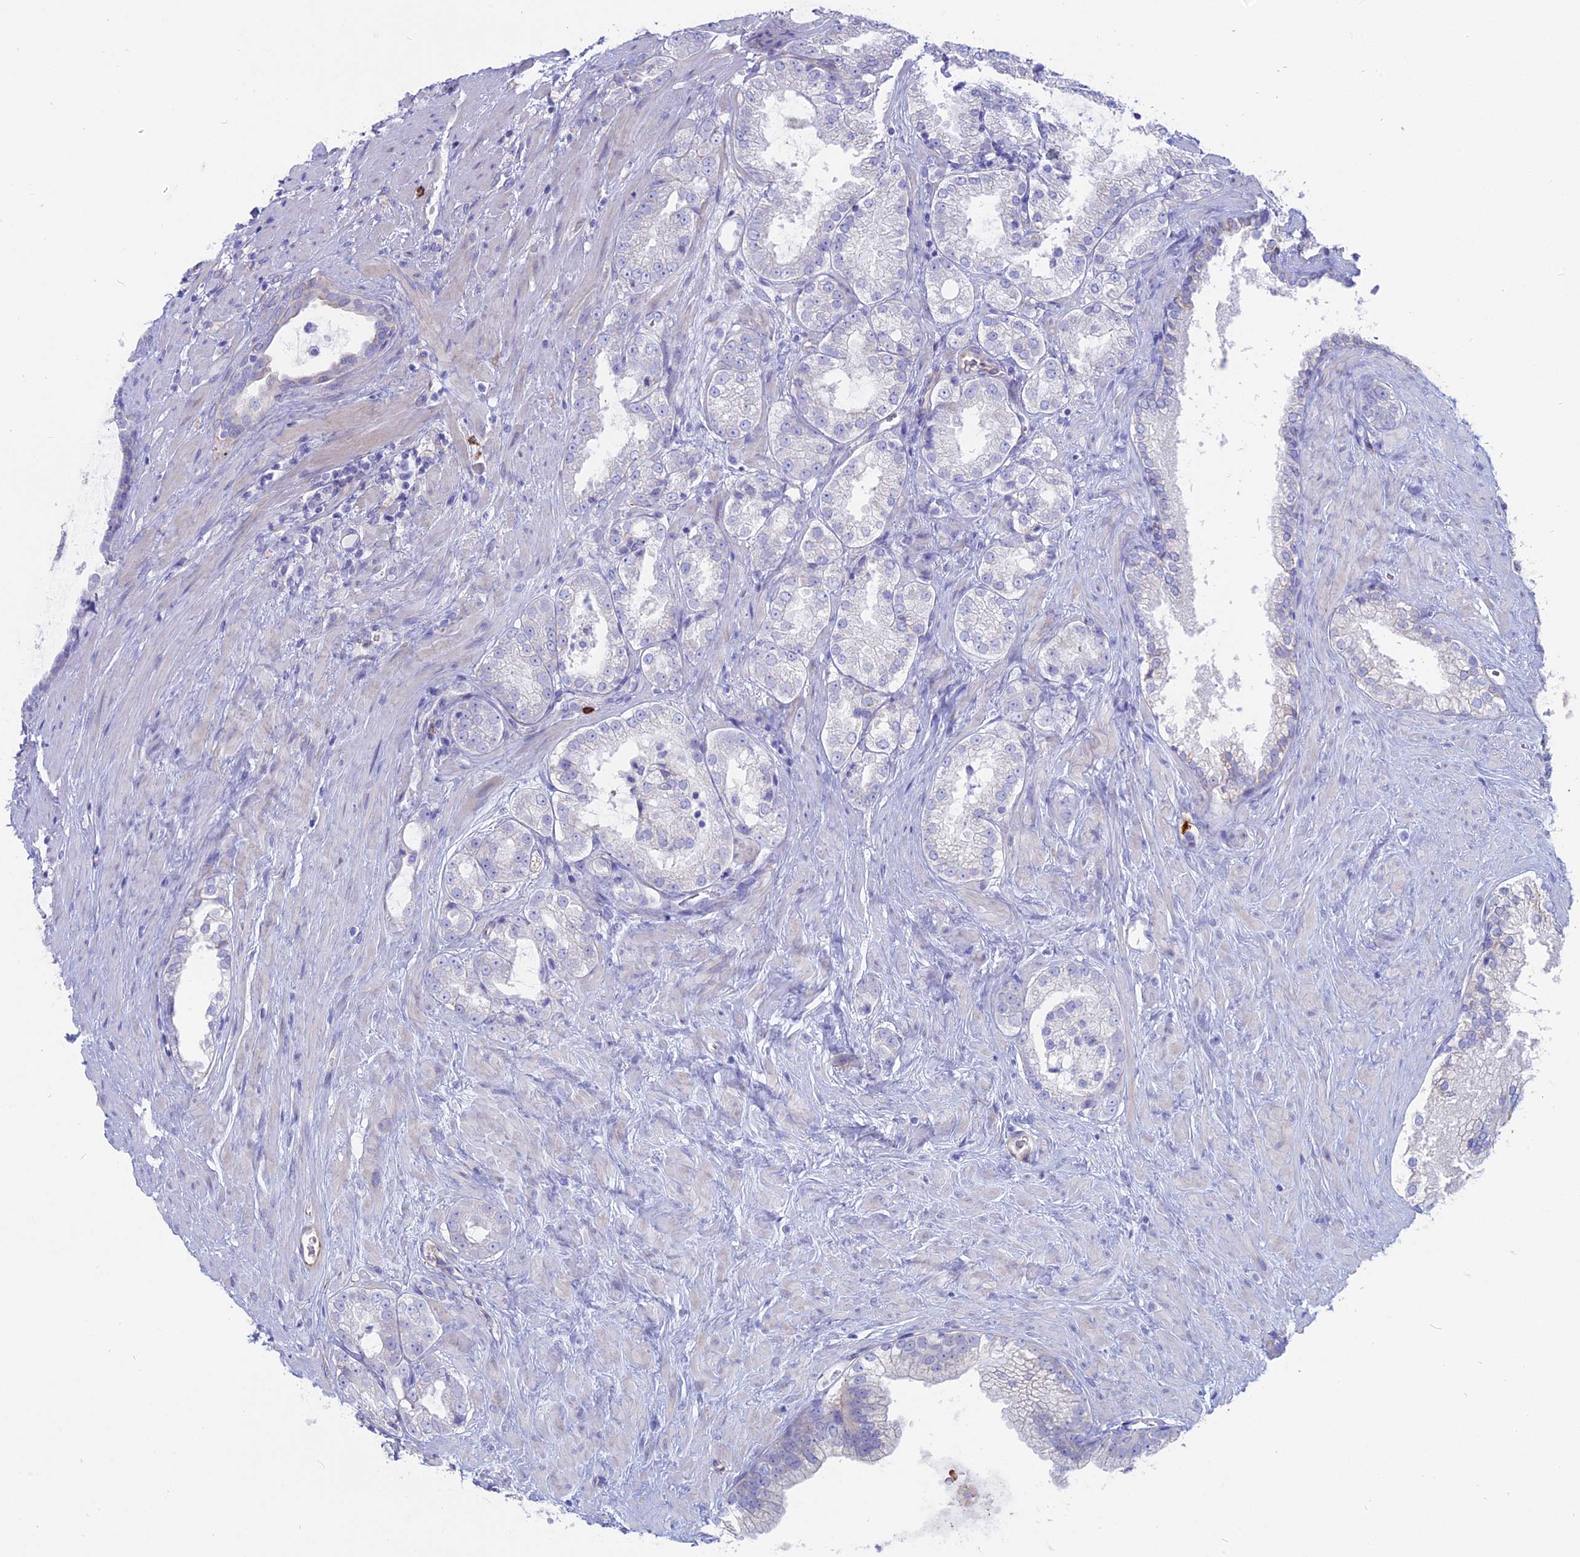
{"staining": {"intensity": "negative", "quantity": "none", "location": "none"}, "tissue": "prostate cancer", "cell_type": "Tumor cells", "image_type": "cancer", "snomed": [{"axis": "morphology", "description": "Adenocarcinoma, High grade"}, {"axis": "topography", "description": "Prostate"}], "caption": "Tumor cells show no significant expression in prostate cancer.", "gene": "OR2AE1", "patient": {"sex": "male", "age": 73}}